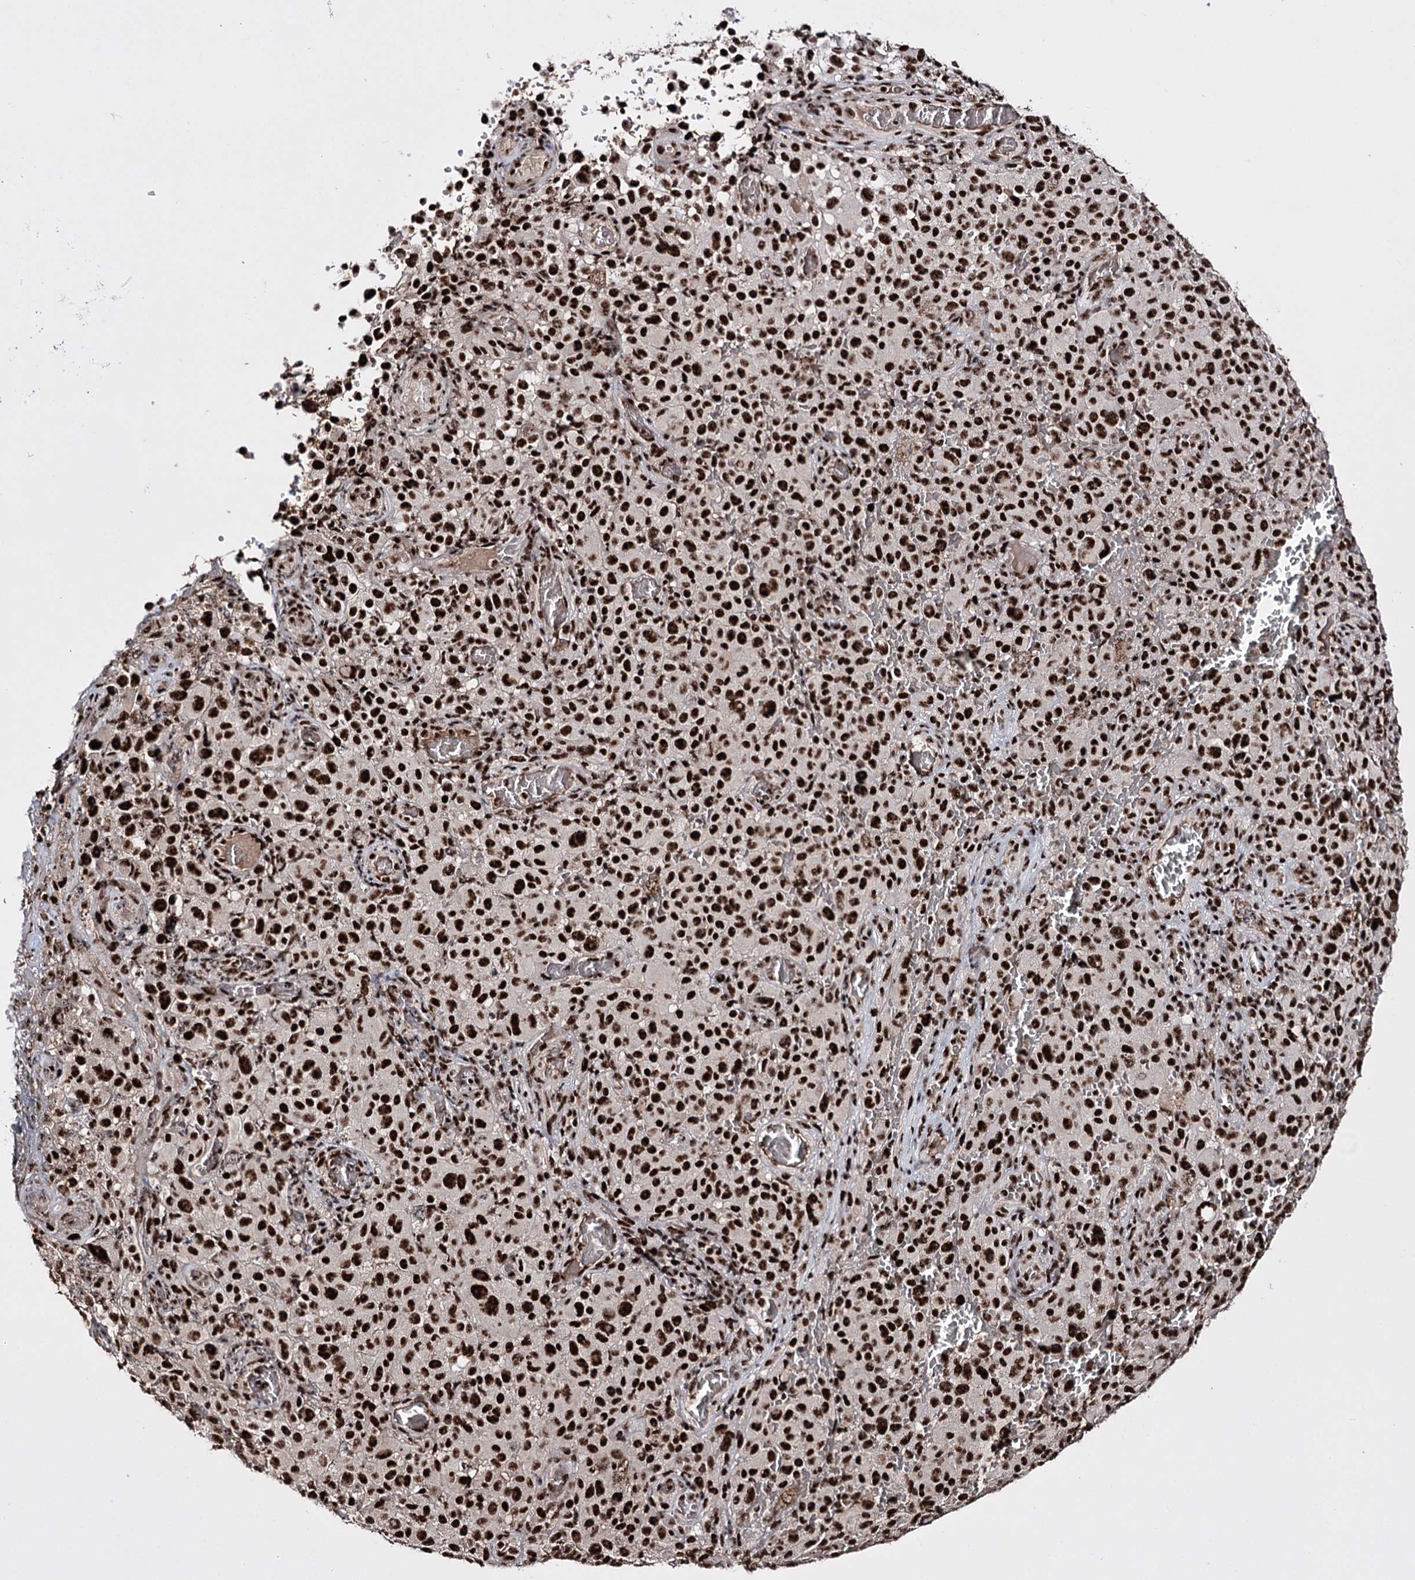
{"staining": {"intensity": "strong", "quantity": ">75%", "location": "nuclear"}, "tissue": "melanoma", "cell_type": "Tumor cells", "image_type": "cancer", "snomed": [{"axis": "morphology", "description": "Malignant melanoma, NOS"}, {"axis": "topography", "description": "Skin"}], "caption": "IHC of human malignant melanoma reveals high levels of strong nuclear staining in about >75% of tumor cells.", "gene": "PRPF40A", "patient": {"sex": "female", "age": 82}}